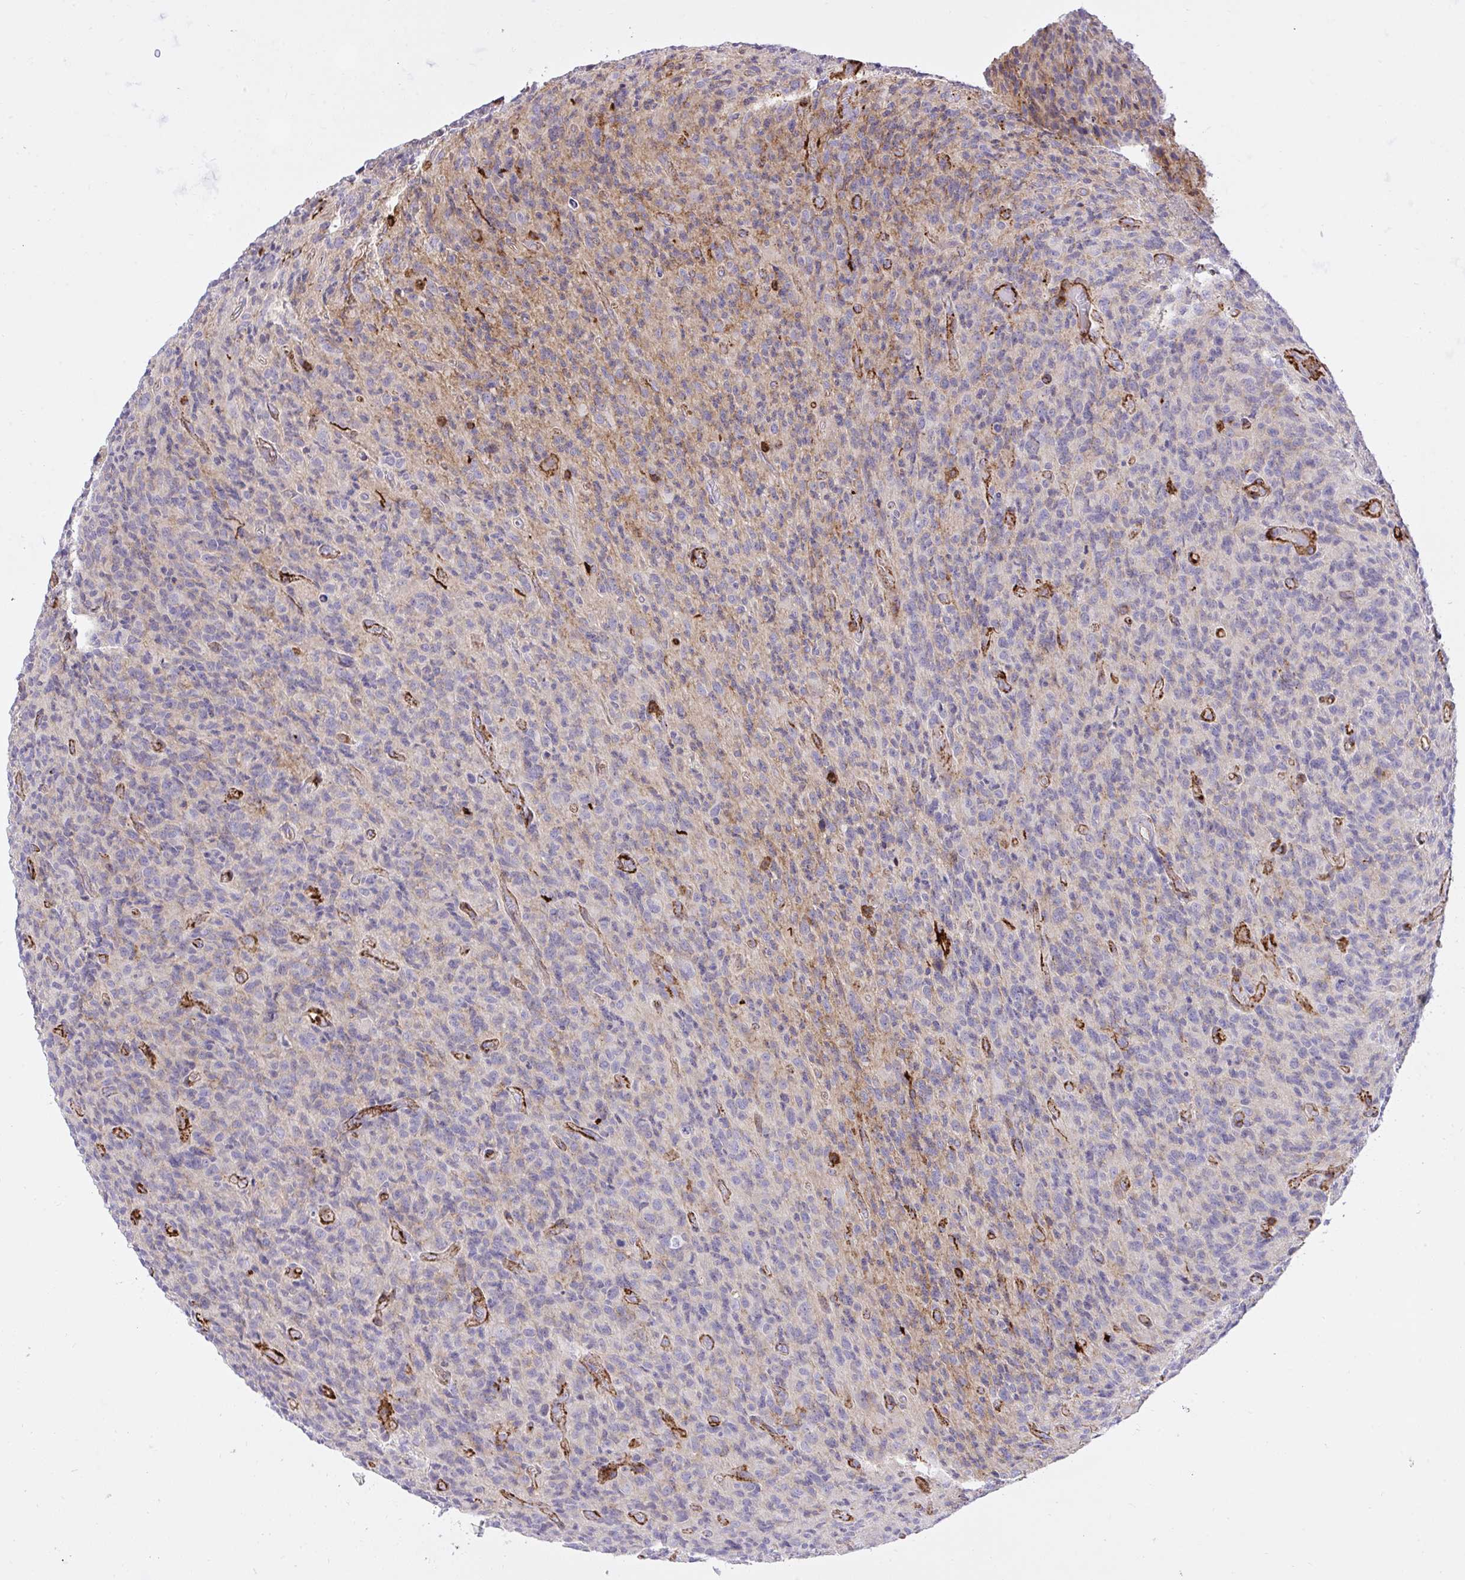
{"staining": {"intensity": "negative", "quantity": "none", "location": "none"}, "tissue": "glioma", "cell_type": "Tumor cells", "image_type": "cancer", "snomed": [{"axis": "morphology", "description": "Glioma, malignant, High grade"}, {"axis": "topography", "description": "Brain"}], "caption": "Tumor cells show no significant positivity in high-grade glioma (malignant).", "gene": "ERI1", "patient": {"sex": "male", "age": 76}}